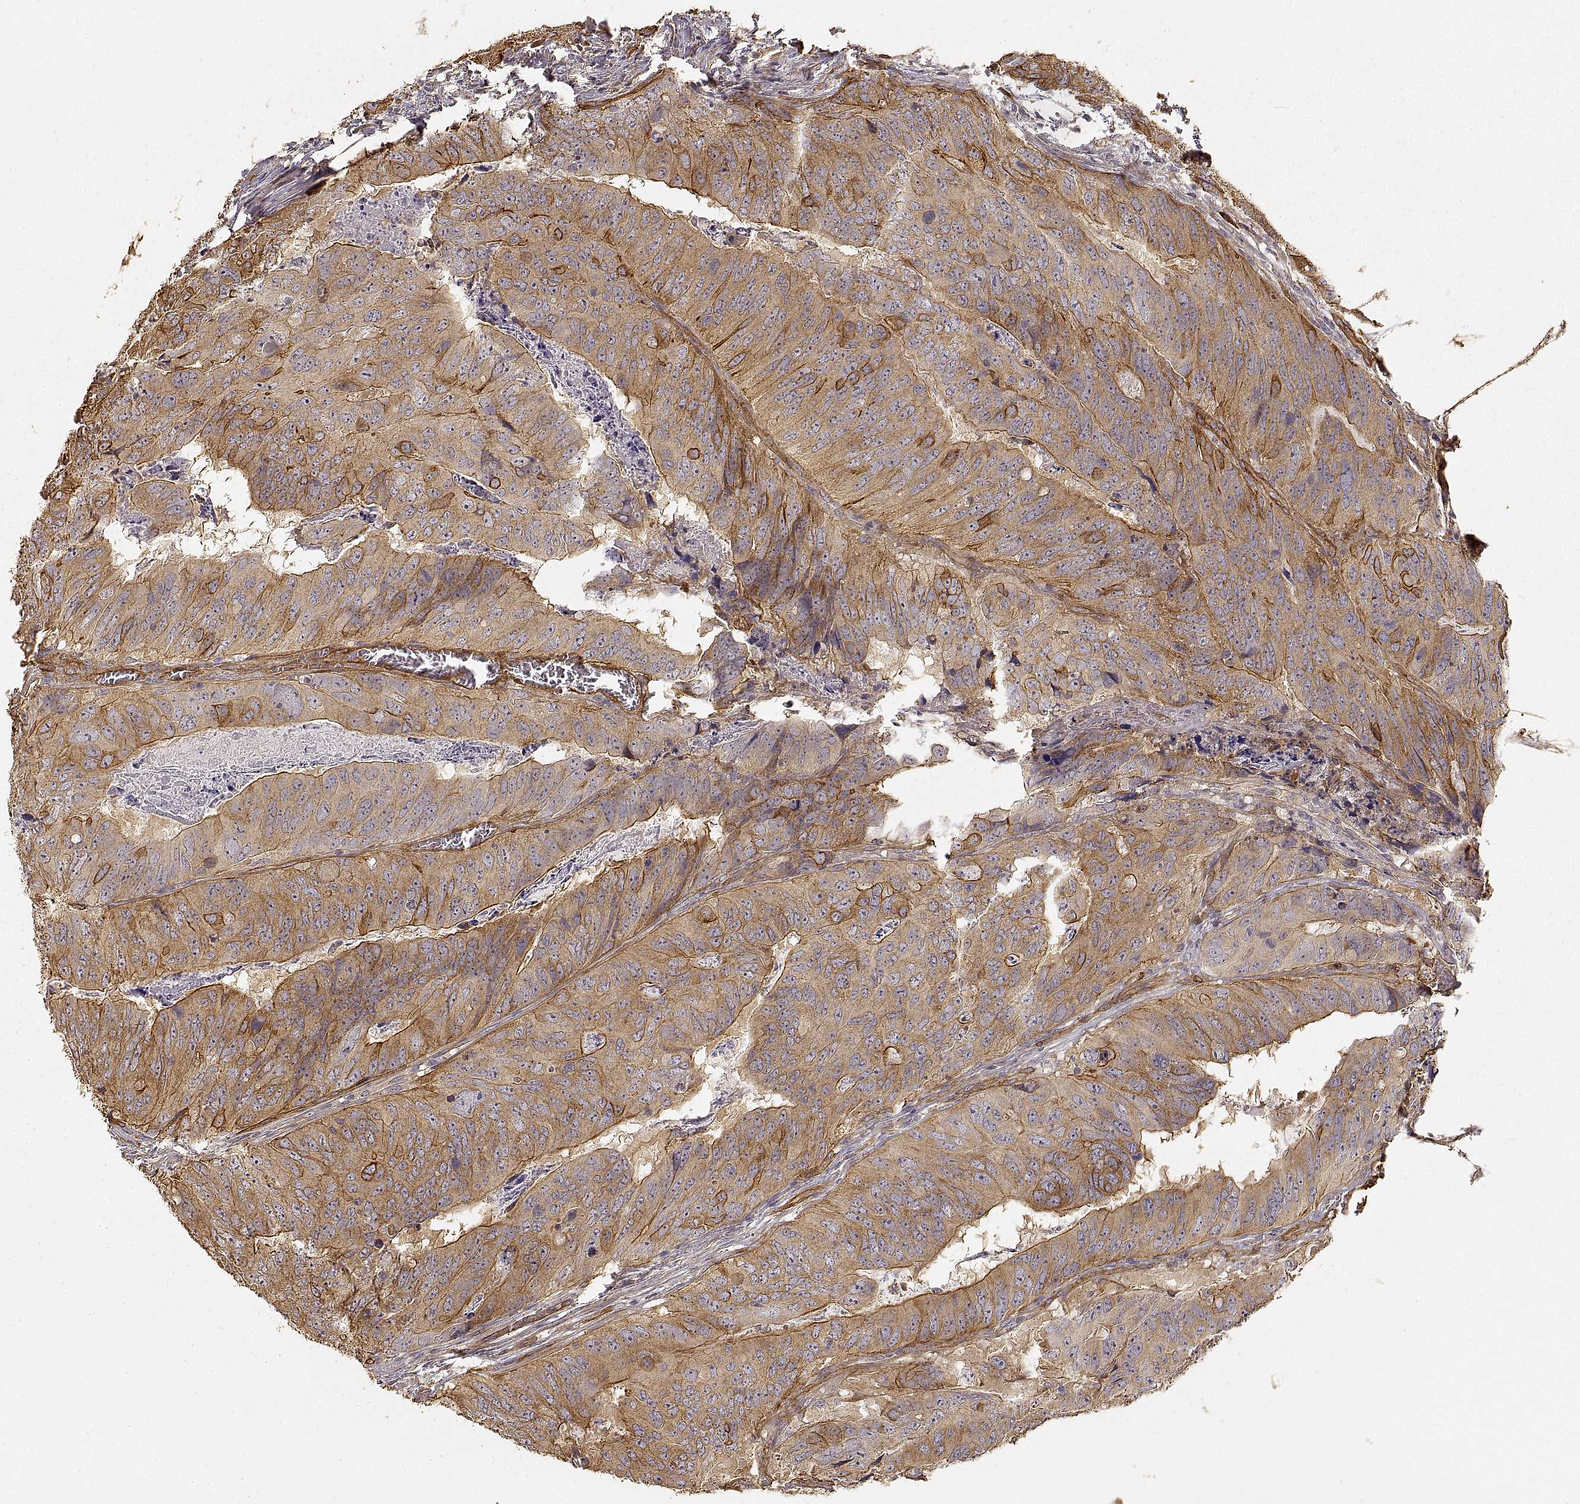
{"staining": {"intensity": "strong", "quantity": "25%-75%", "location": "cytoplasmic/membranous"}, "tissue": "colorectal cancer", "cell_type": "Tumor cells", "image_type": "cancer", "snomed": [{"axis": "morphology", "description": "Adenocarcinoma, NOS"}, {"axis": "topography", "description": "Colon"}], "caption": "Immunohistochemistry of colorectal adenocarcinoma exhibits high levels of strong cytoplasmic/membranous positivity in approximately 25%-75% of tumor cells.", "gene": "LAMA4", "patient": {"sex": "male", "age": 79}}